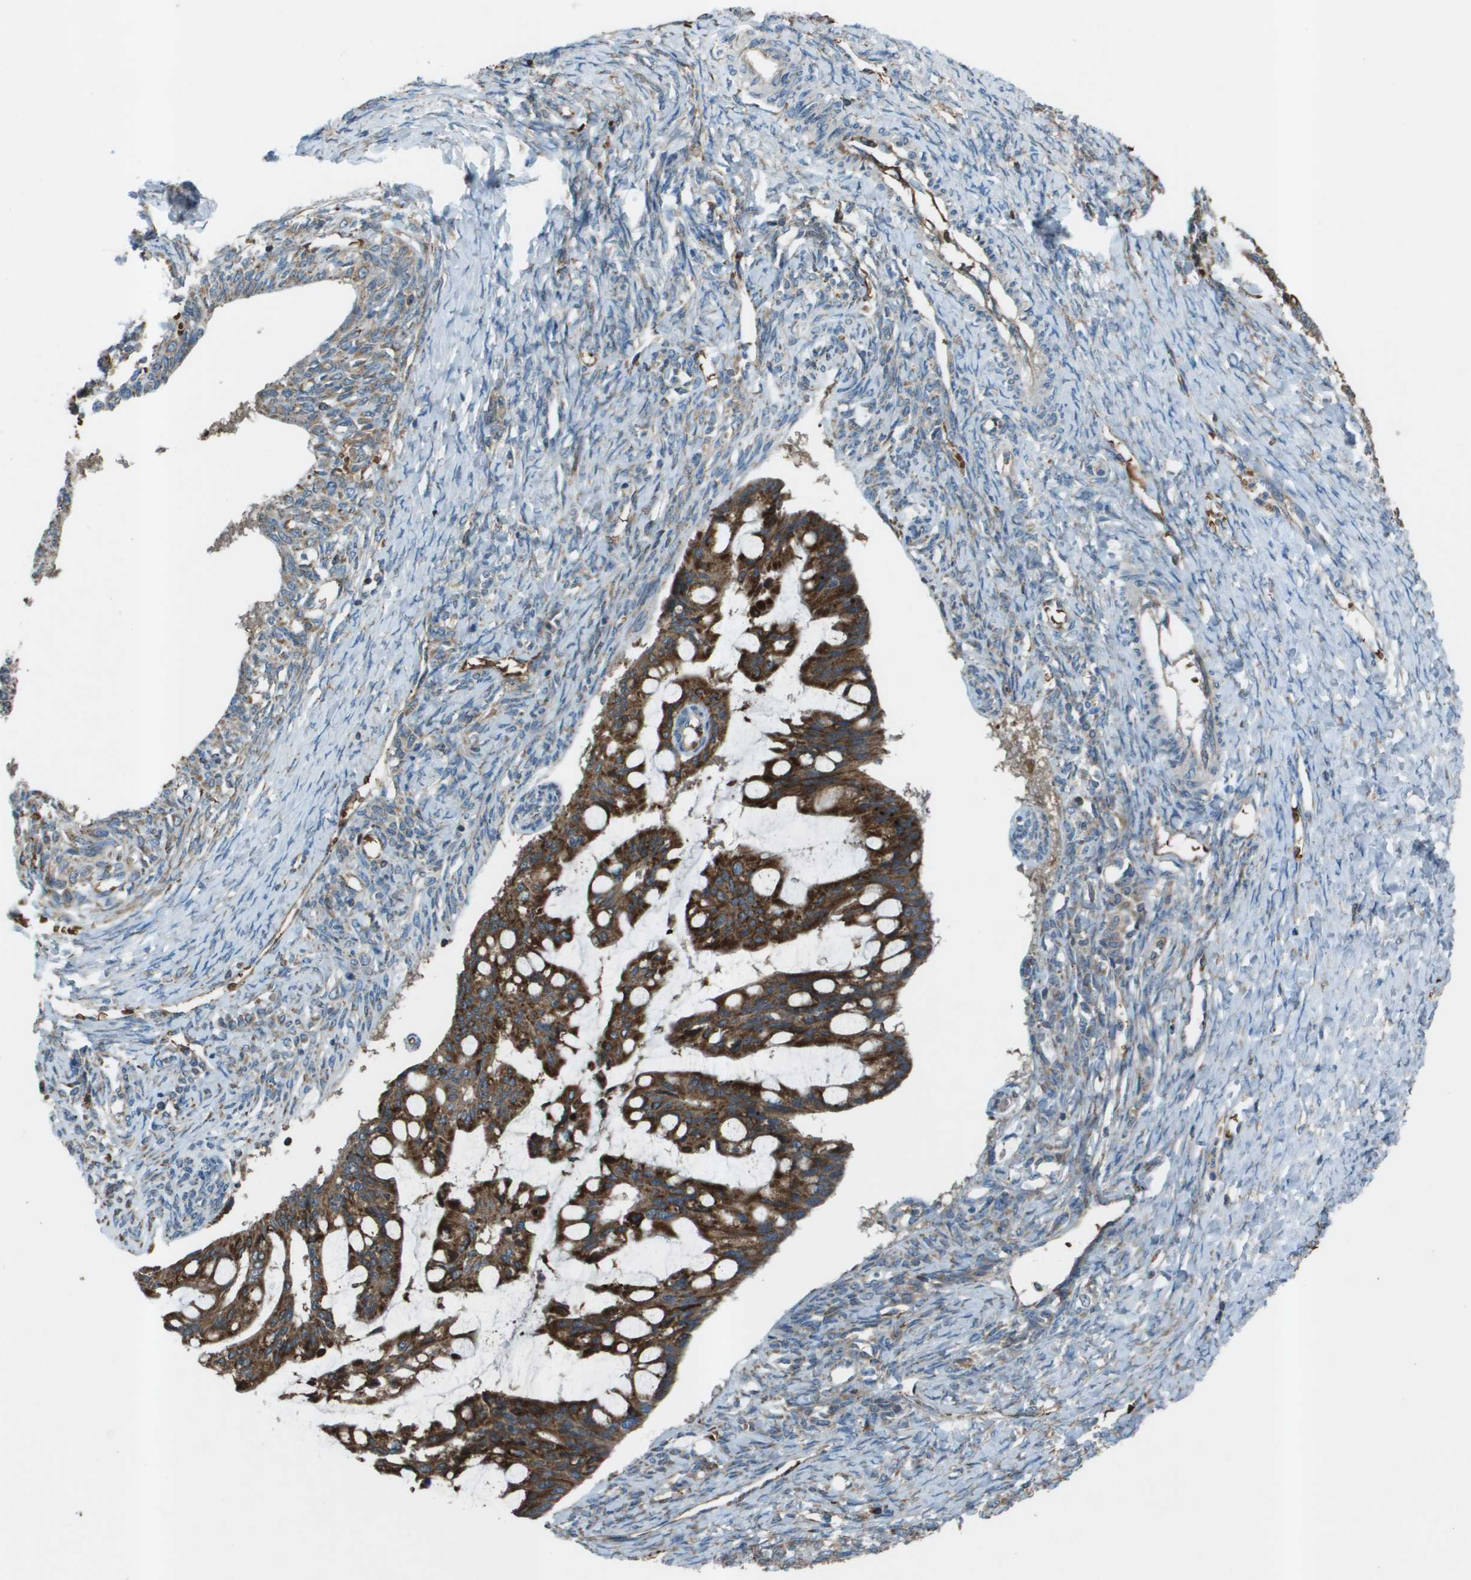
{"staining": {"intensity": "strong", "quantity": ">75%", "location": "cytoplasmic/membranous"}, "tissue": "ovarian cancer", "cell_type": "Tumor cells", "image_type": "cancer", "snomed": [{"axis": "morphology", "description": "Cystadenocarcinoma, mucinous, NOS"}, {"axis": "topography", "description": "Ovary"}], "caption": "The image shows a brown stain indicating the presence of a protein in the cytoplasmic/membranous of tumor cells in mucinous cystadenocarcinoma (ovarian).", "gene": "UTS2", "patient": {"sex": "female", "age": 73}}